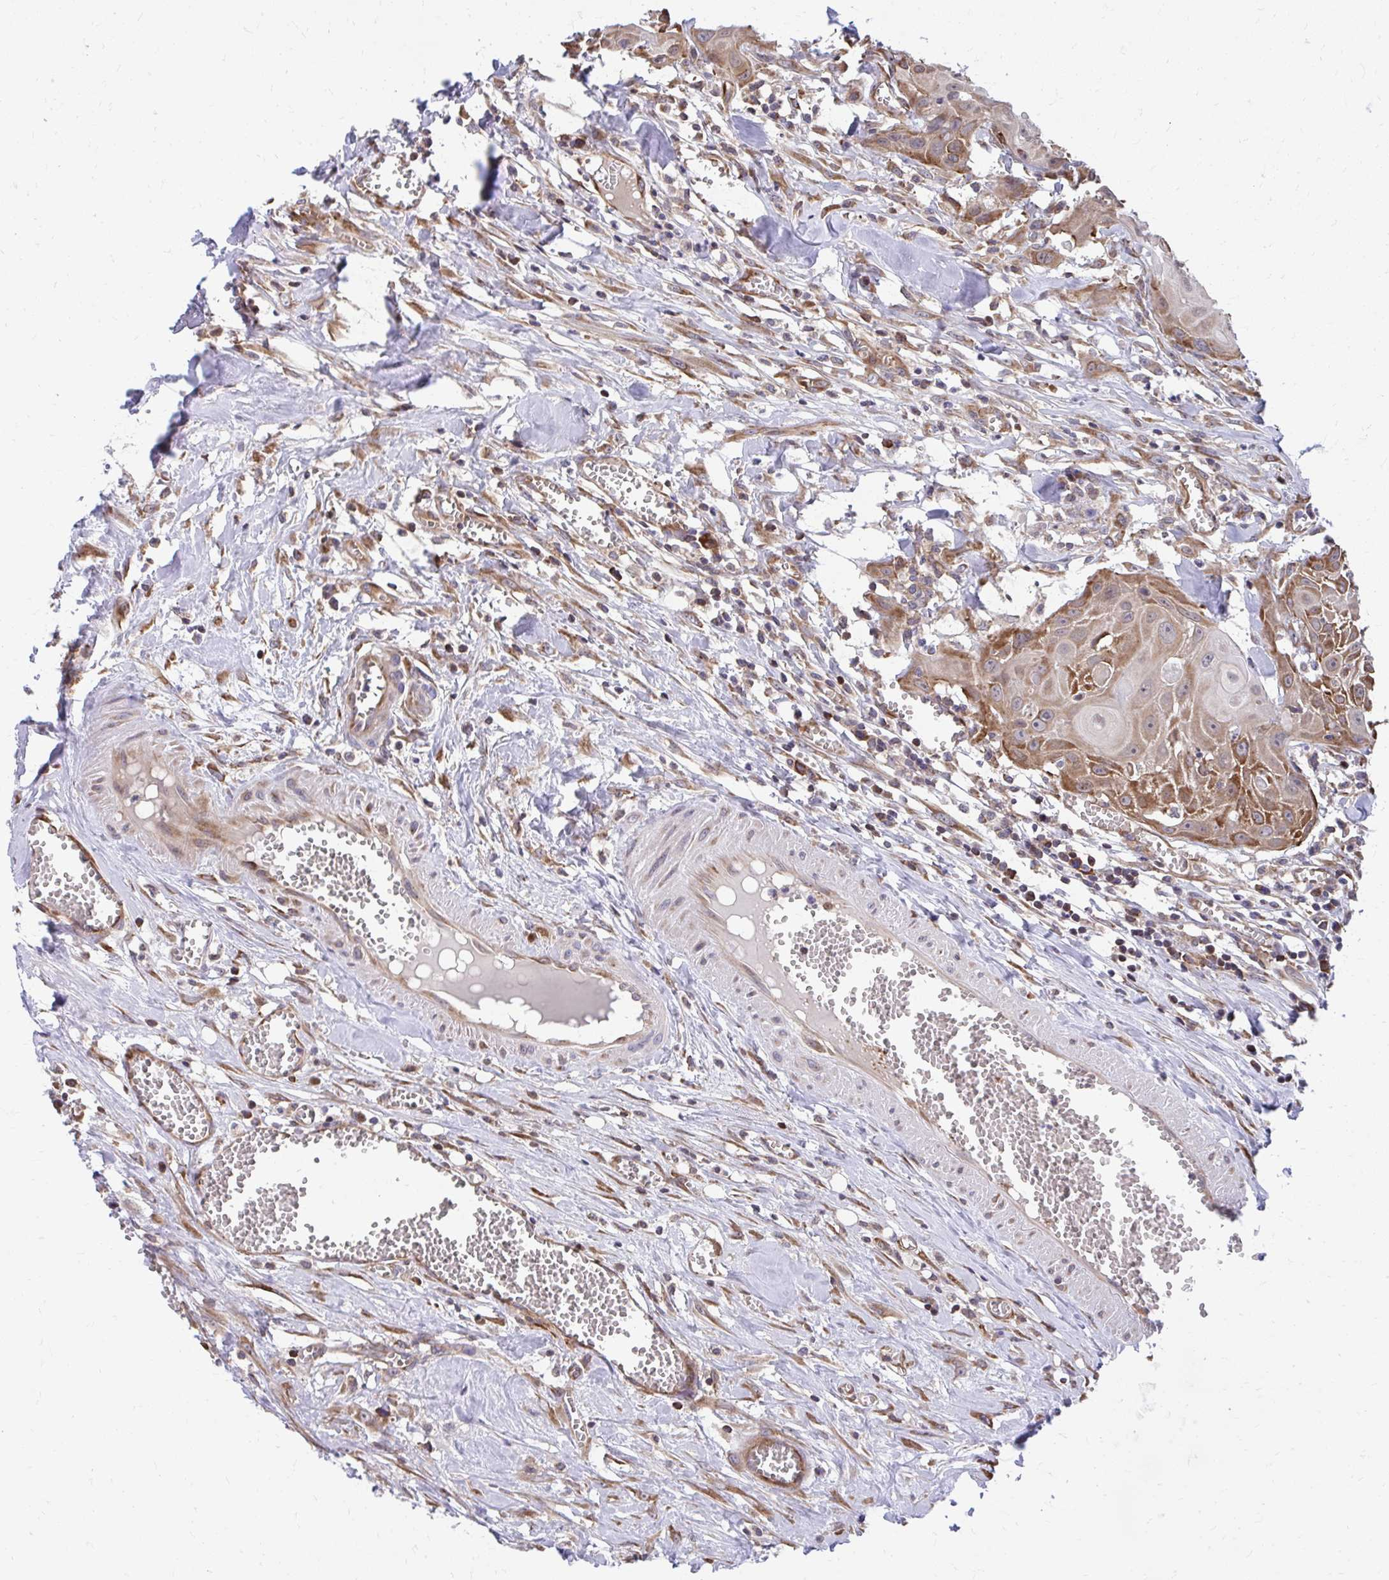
{"staining": {"intensity": "moderate", "quantity": ">75%", "location": "cytoplasmic/membranous"}, "tissue": "head and neck cancer", "cell_type": "Tumor cells", "image_type": "cancer", "snomed": [{"axis": "morphology", "description": "Squamous cell carcinoma, NOS"}, {"axis": "topography", "description": "Lymph node"}, {"axis": "topography", "description": "Salivary gland"}, {"axis": "topography", "description": "Head-Neck"}], "caption": "This photomicrograph shows immunohistochemistry staining of human squamous cell carcinoma (head and neck), with medium moderate cytoplasmic/membranous positivity in about >75% of tumor cells.", "gene": "ZNF778", "patient": {"sex": "female", "age": 74}}